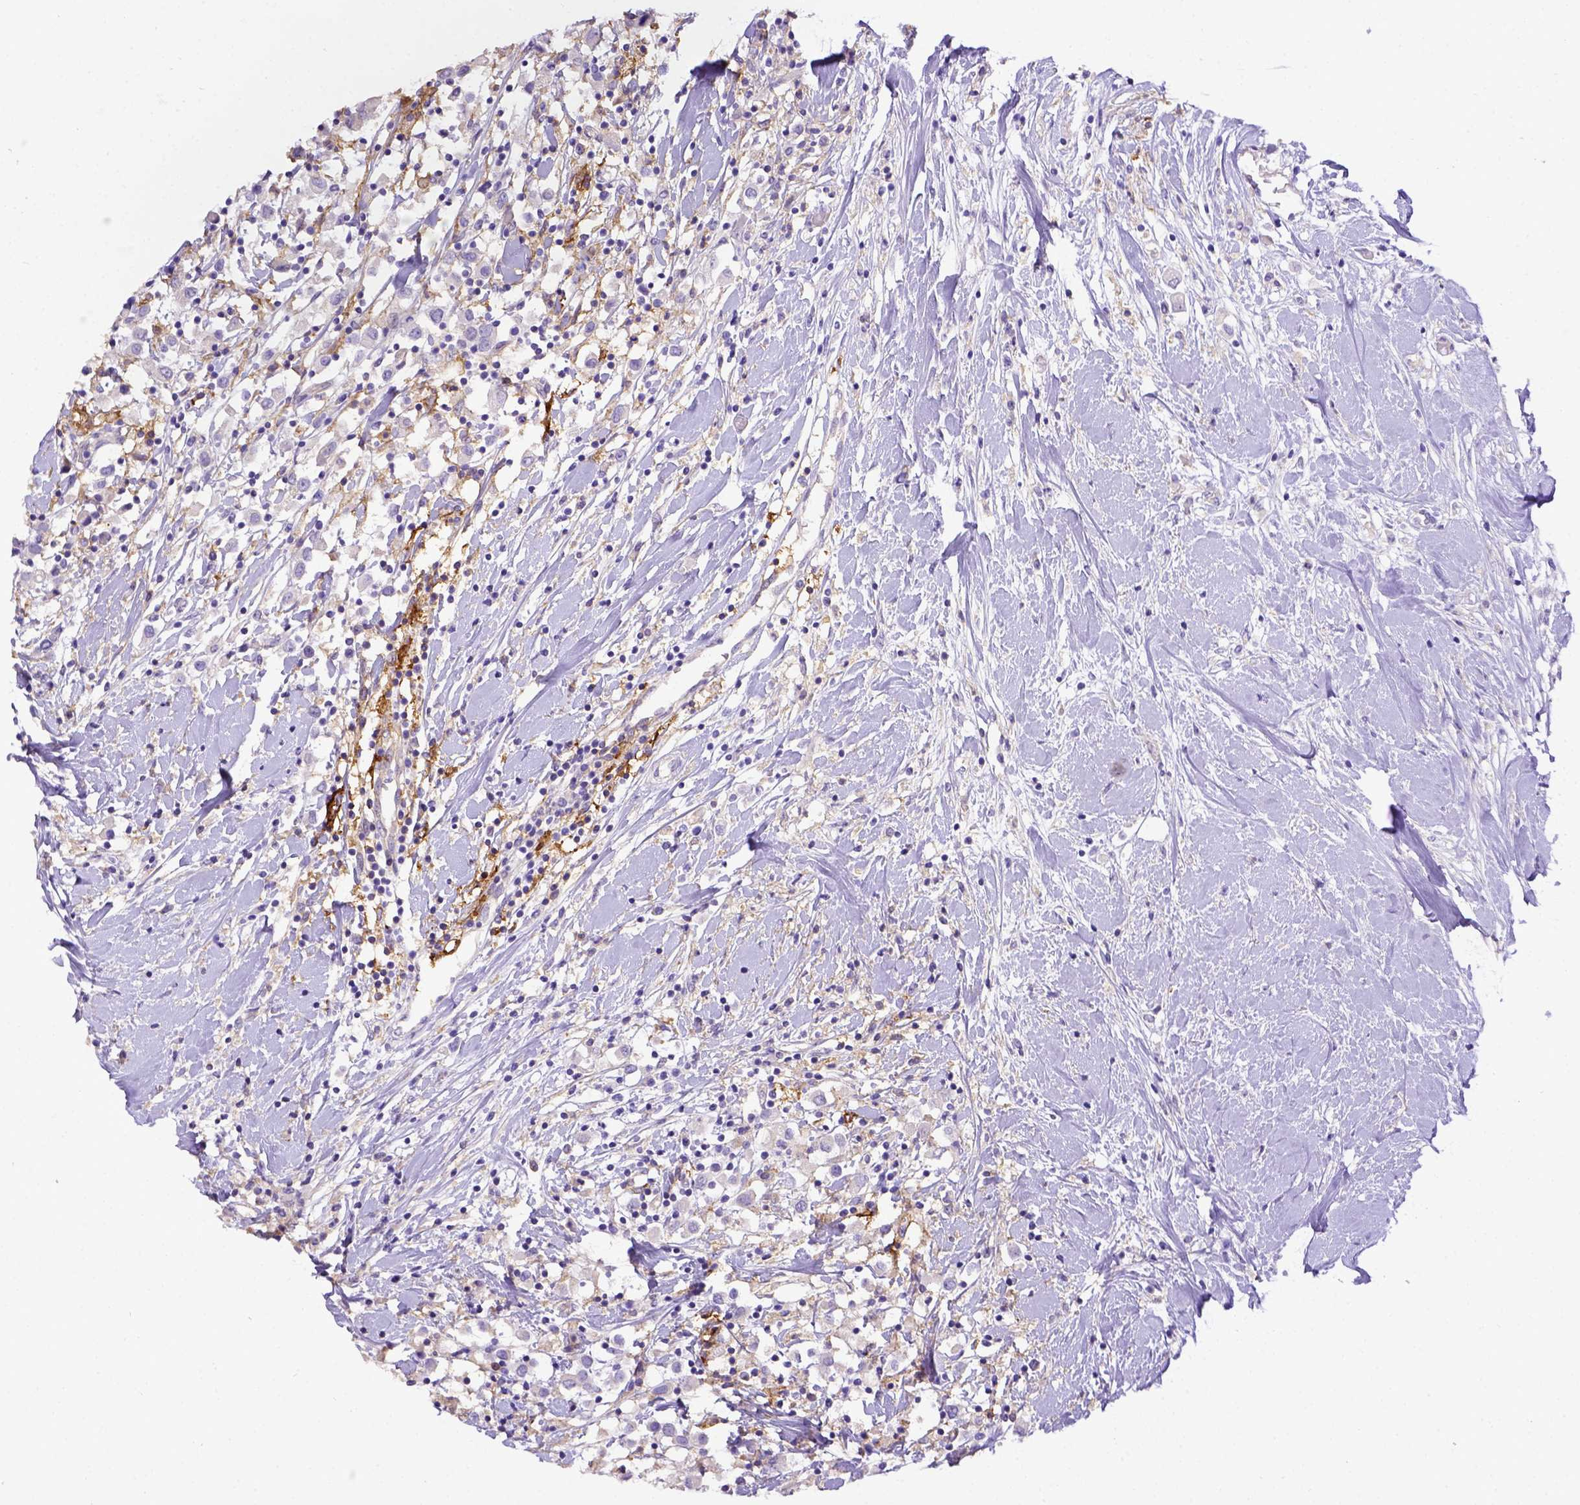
{"staining": {"intensity": "negative", "quantity": "none", "location": "none"}, "tissue": "breast cancer", "cell_type": "Tumor cells", "image_type": "cancer", "snomed": [{"axis": "morphology", "description": "Duct carcinoma"}, {"axis": "topography", "description": "Breast"}], "caption": "Immunohistochemistry (IHC) histopathology image of neoplastic tissue: human breast cancer (invasive ductal carcinoma) stained with DAB (3,3'-diaminobenzidine) displays no significant protein positivity in tumor cells.", "gene": "CD40", "patient": {"sex": "female", "age": 61}}